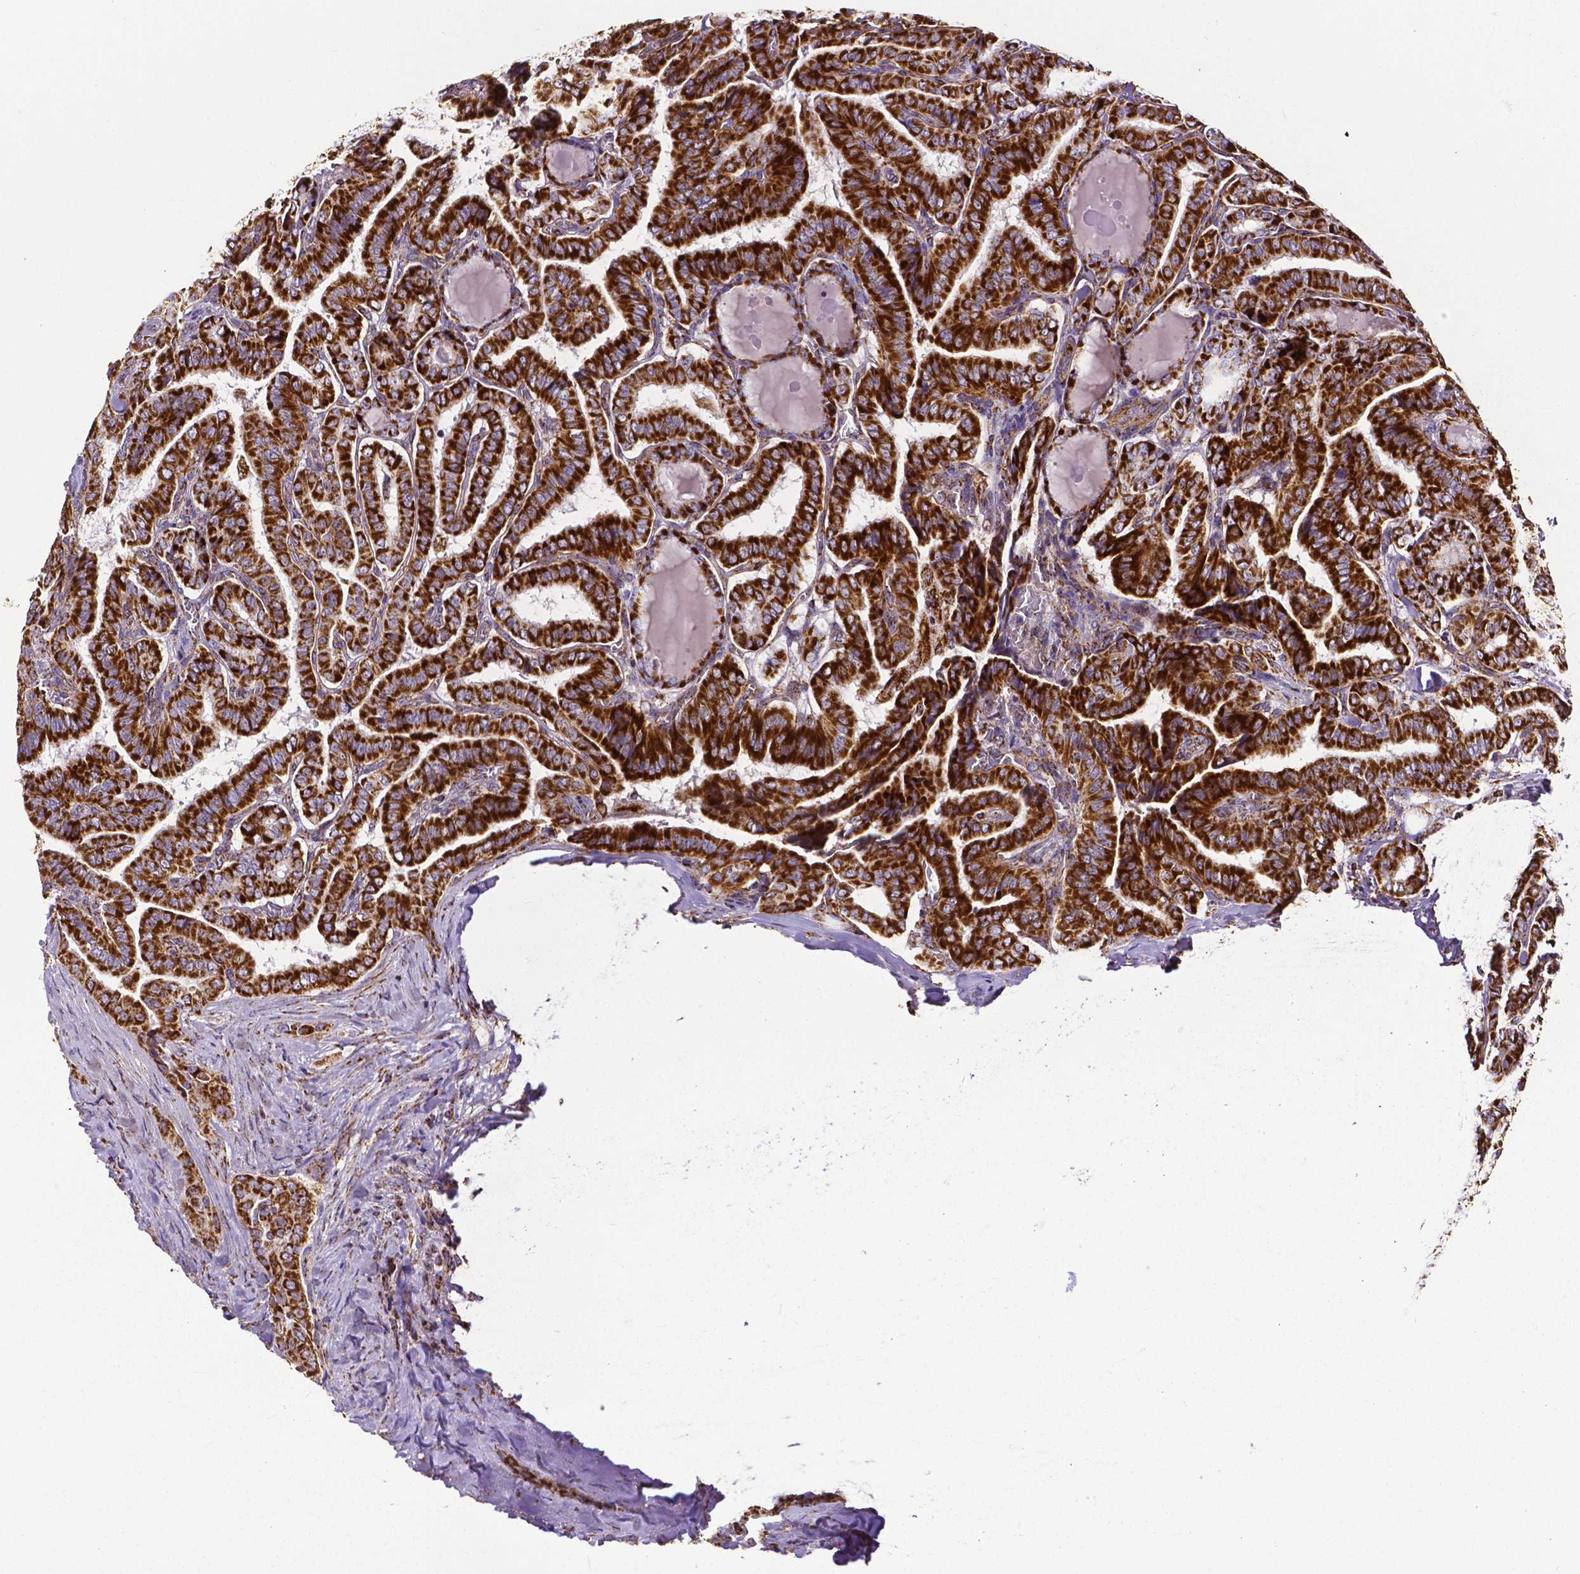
{"staining": {"intensity": "strong", "quantity": ">75%", "location": "cytoplasmic/membranous"}, "tissue": "thyroid cancer", "cell_type": "Tumor cells", "image_type": "cancer", "snomed": [{"axis": "morphology", "description": "Papillary adenocarcinoma, NOS"}, {"axis": "morphology", "description": "Papillary adenoma metastatic"}, {"axis": "topography", "description": "Thyroid gland"}], "caption": "The image exhibits immunohistochemical staining of thyroid cancer. There is strong cytoplasmic/membranous staining is appreciated in approximately >75% of tumor cells.", "gene": "MACC1", "patient": {"sex": "female", "age": 50}}